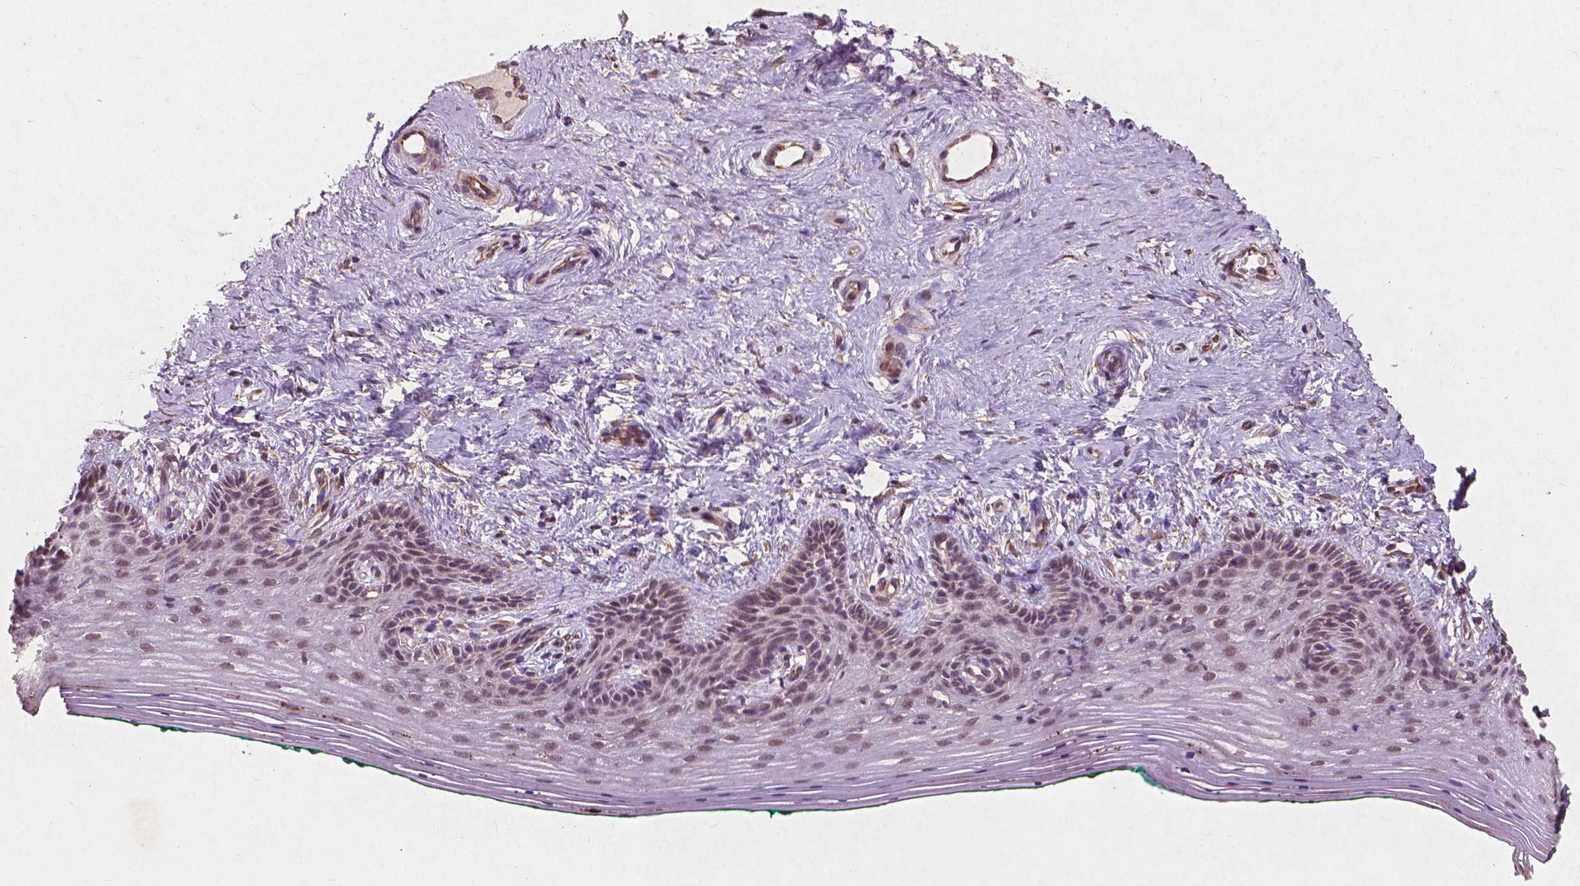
{"staining": {"intensity": "weak", "quantity": "25%-75%", "location": "cytoplasmic/membranous"}, "tissue": "vagina", "cell_type": "Squamous epithelial cells", "image_type": "normal", "snomed": [{"axis": "morphology", "description": "Normal tissue, NOS"}, {"axis": "topography", "description": "Vagina"}], "caption": "High-power microscopy captured an immunohistochemistry photomicrograph of normal vagina, revealing weak cytoplasmic/membranous expression in about 25%-75% of squamous epithelial cells.", "gene": "SMAD2", "patient": {"sex": "female", "age": 45}}